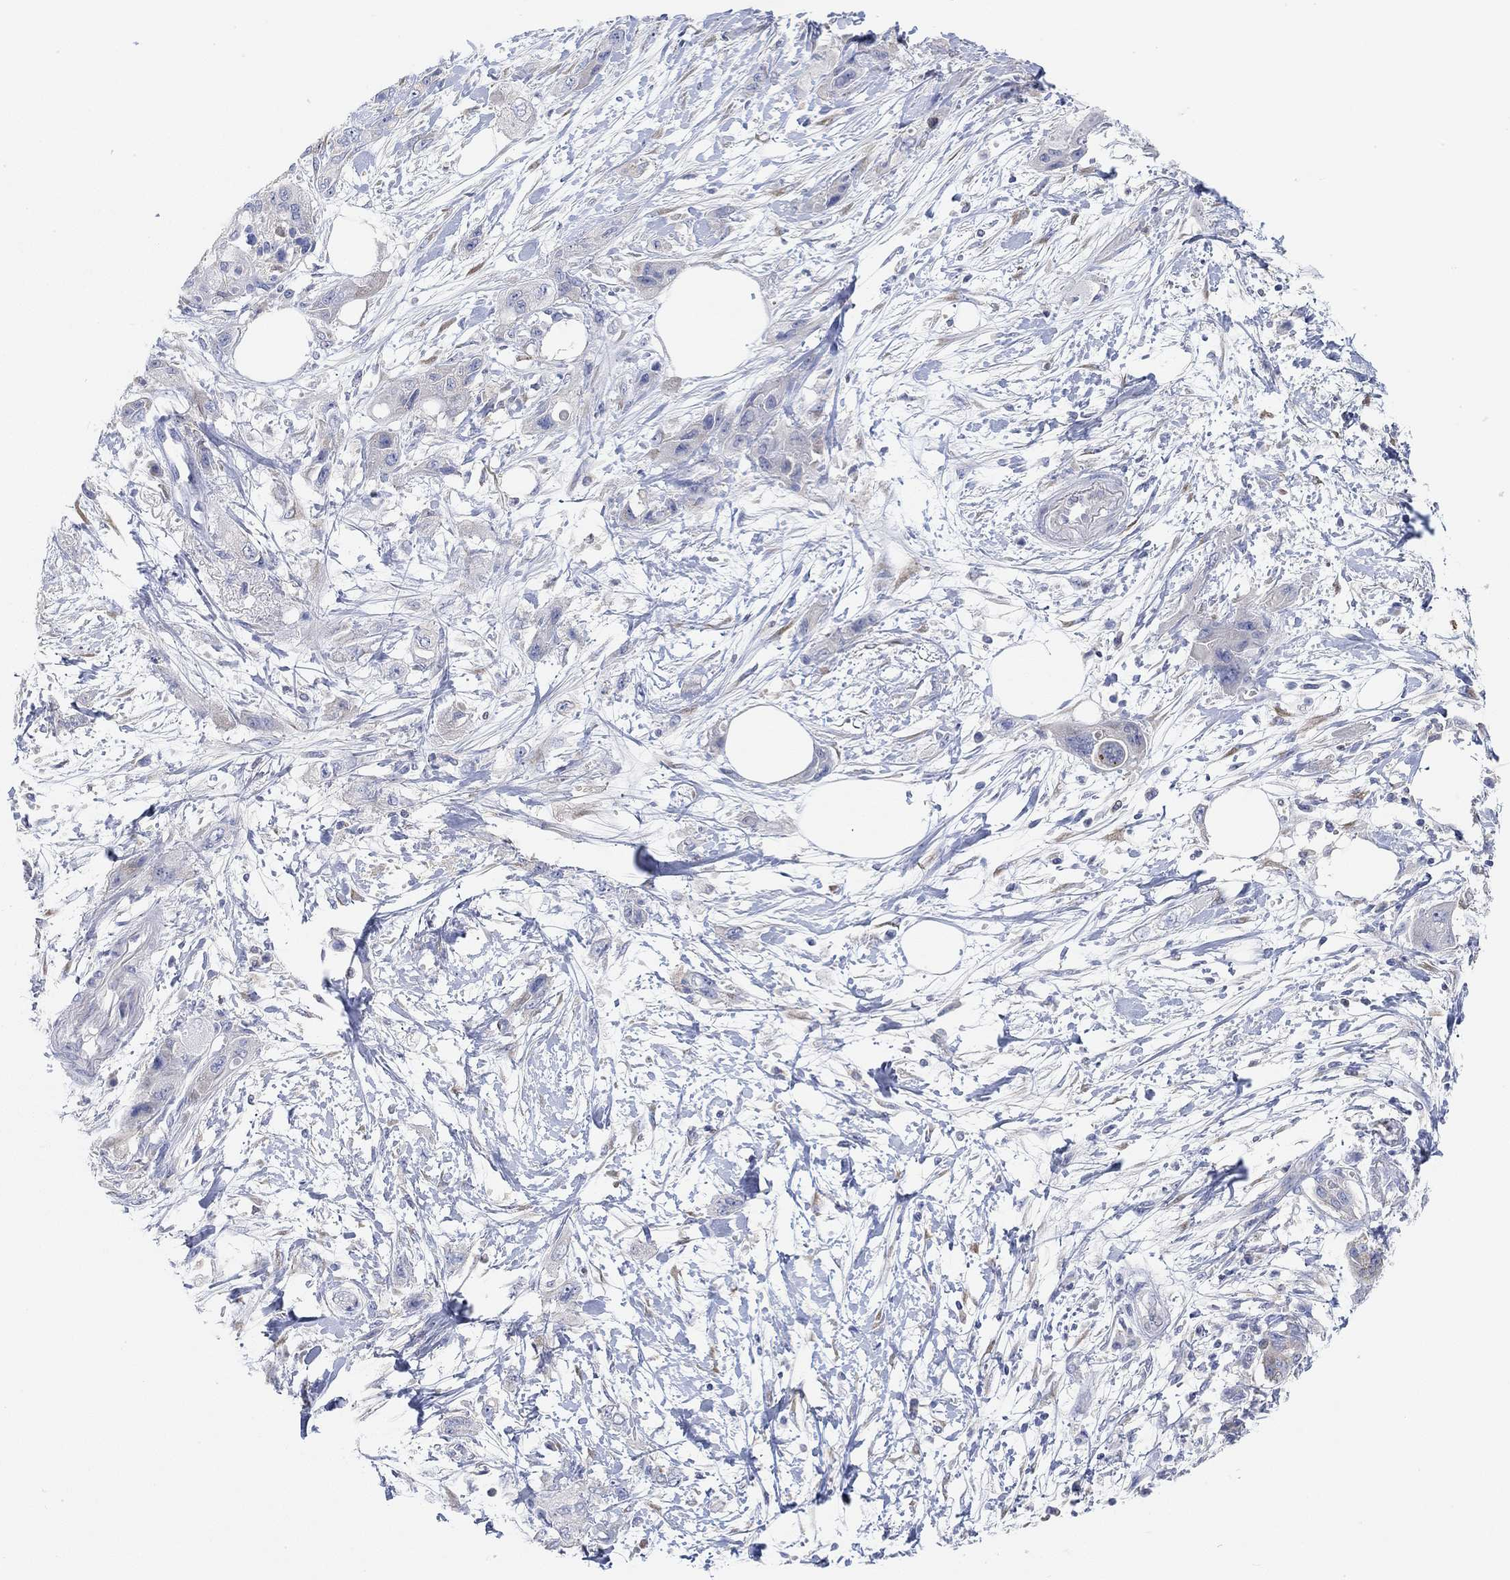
{"staining": {"intensity": "weak", "quantity": "<25%", "location": "cytoplasmic/membranous"}, "tissue": "pancreatic cancer", "cell_type": "Tumor cells", "image_type": "cancer", "snomed": [{"axis": "morphology", "description": "Adenocarcinoma, NOS"}, {"axis": "topography", "description": "Pancreas"}], "caption": "This micrograph is of pancreatic adenocarcinoma stained with immunohistochemistry (IHC) to label a protein in brown with the nuclei are counter-stained blue. There is no expression in tumor cells.", "gene": "RGS1", "patient": {"sex": "male", "age": 72}}